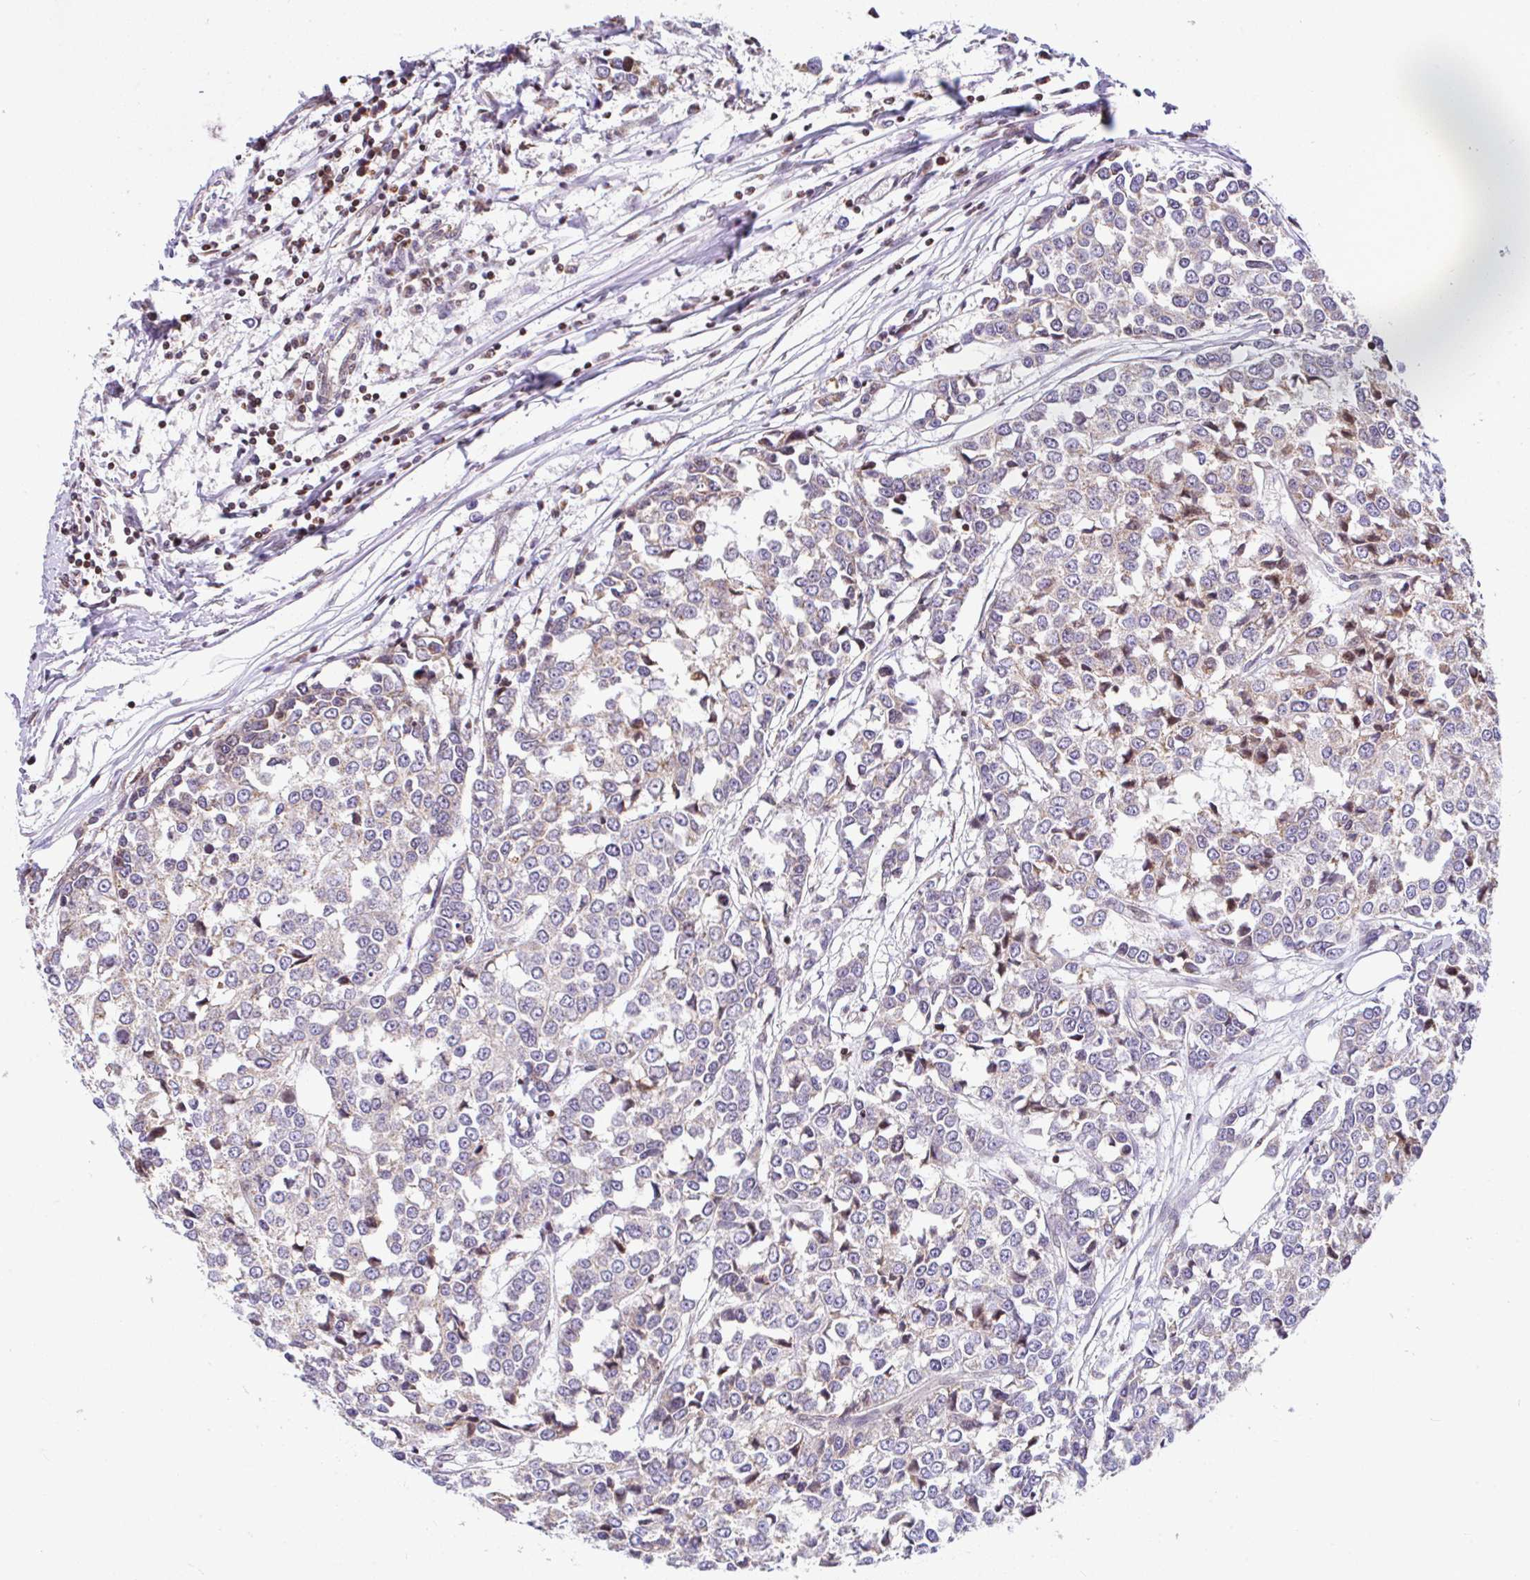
{"staining": {"intensity": "weak", "quantity": "25%-75%", "location": "cytoplasmic/membranous"}, "tissue": "breast cancer", "cell_type": "Tumor cells", "image_type": "cancer", "snomed": [{"axis": "morphology", "description": "Duct carcinoma"}, {"axis": "topography", "description": "Breast"}], "caption": "Intraductal carcinoma (breast) tissue shows weak cytoplasmic/membranous expression in about 25%-75% of tumor cells, visualized by immunohistochemistry. Nuclei are stained in blue.", "gene": "FIGNL1", "patient": {"sex": "female", "age": 80}}